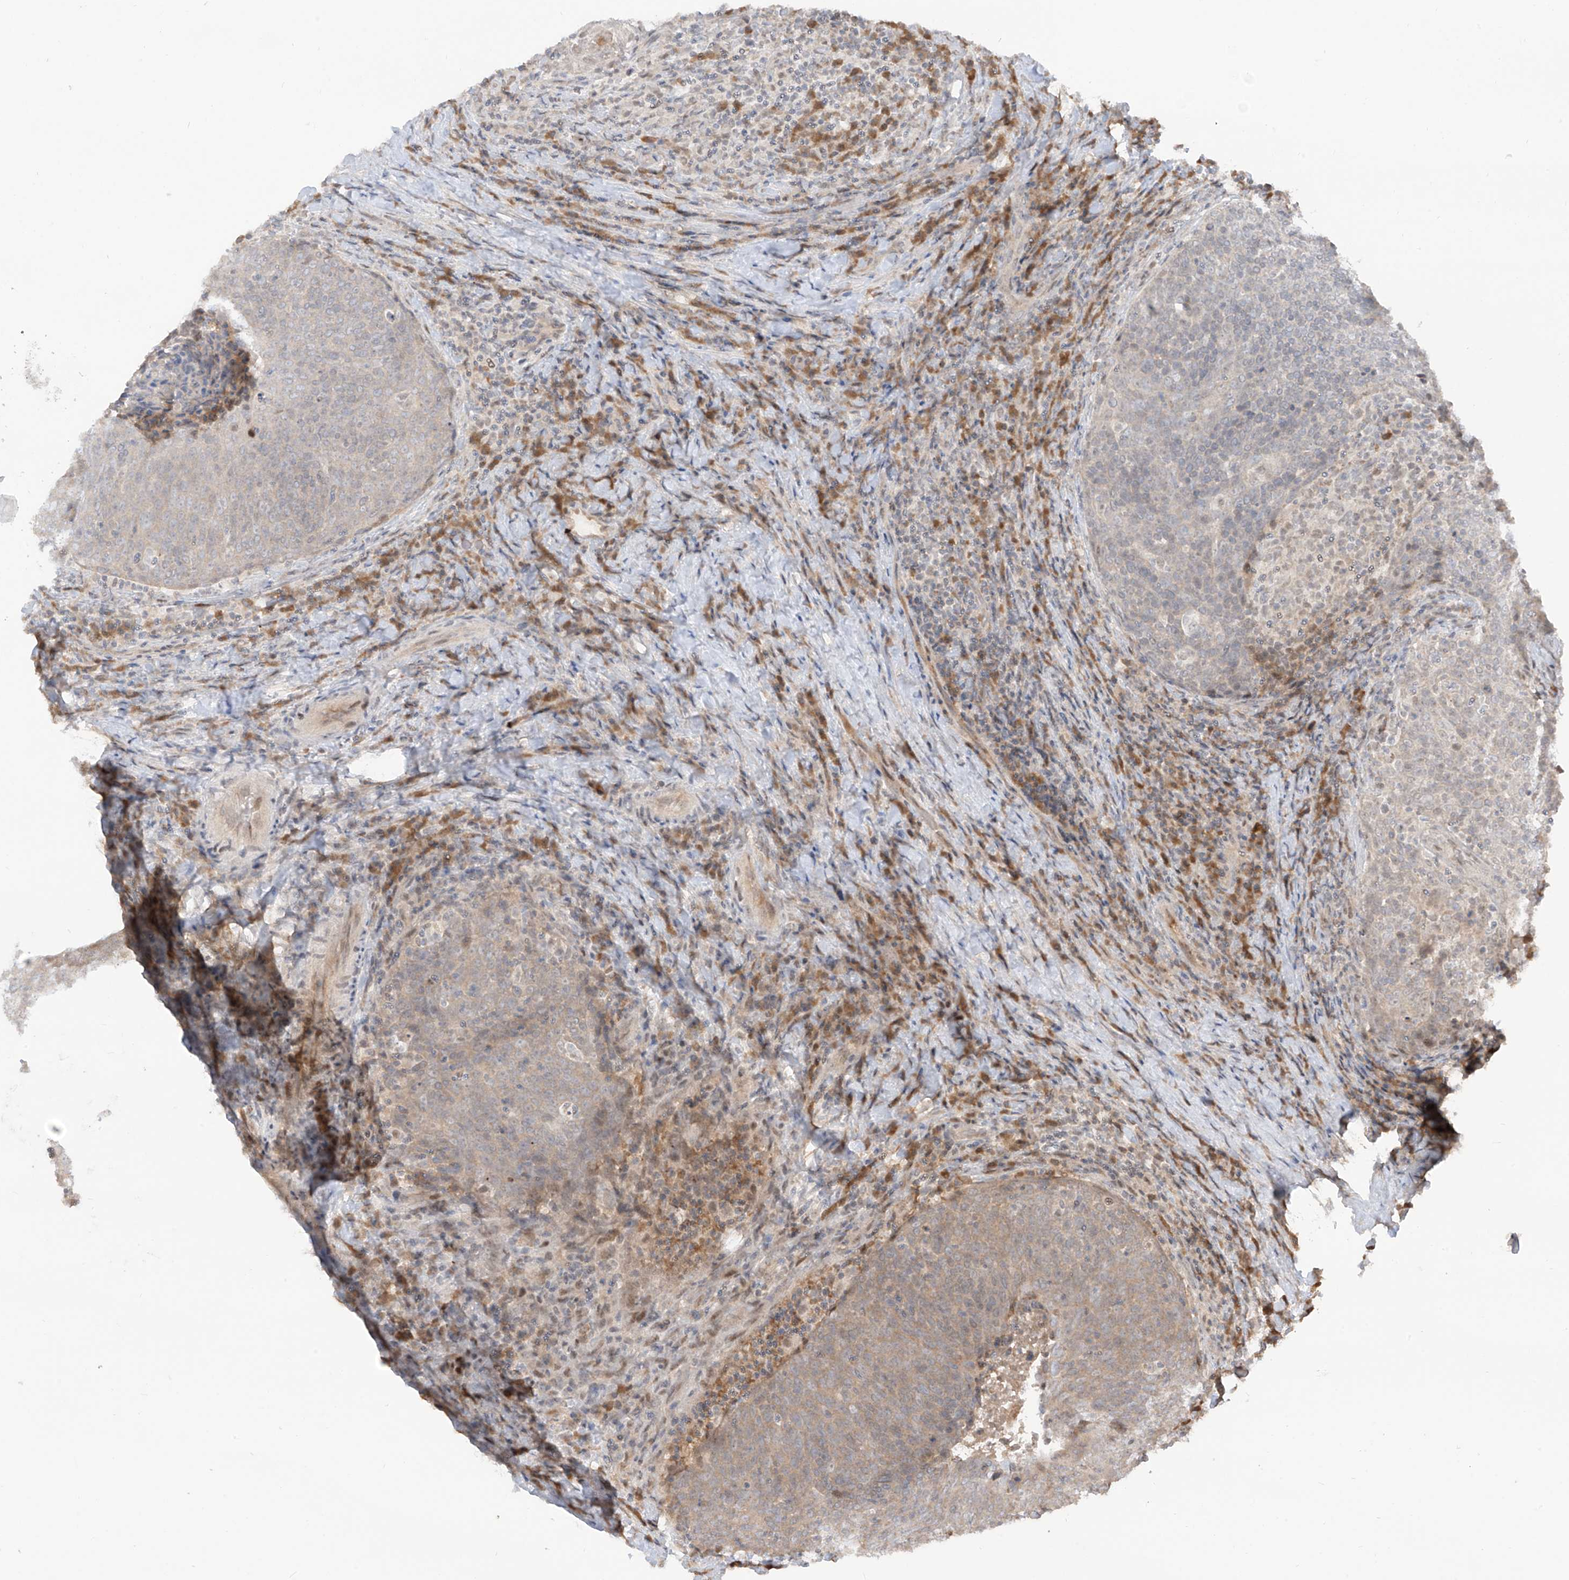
{"staining": {"intensity": "weak", "quantity": "<25%", "location": "cytoplasmic/membranous"}, "tissue": "head and neck cancer", "cell_type": "Tumor cells", "image_type": "cancer", "snomed": [{"axis": "morphology", "description": "Squamous cell carcinoma, NOS"}, {"axis": "morphology", "description": "Squamous cell carcinoma, metastatic, NOS"}, {"axis": "topography", "description": "Lymph node"}, {"axis": "topography", "description": "Head-Neck"}], "caption": "Tumor cells show no significant protein positivity in head and neck squamous cell carcinoma.", "gene": "COLGALT2", "patient": {"sex": "male", "age": 62}}